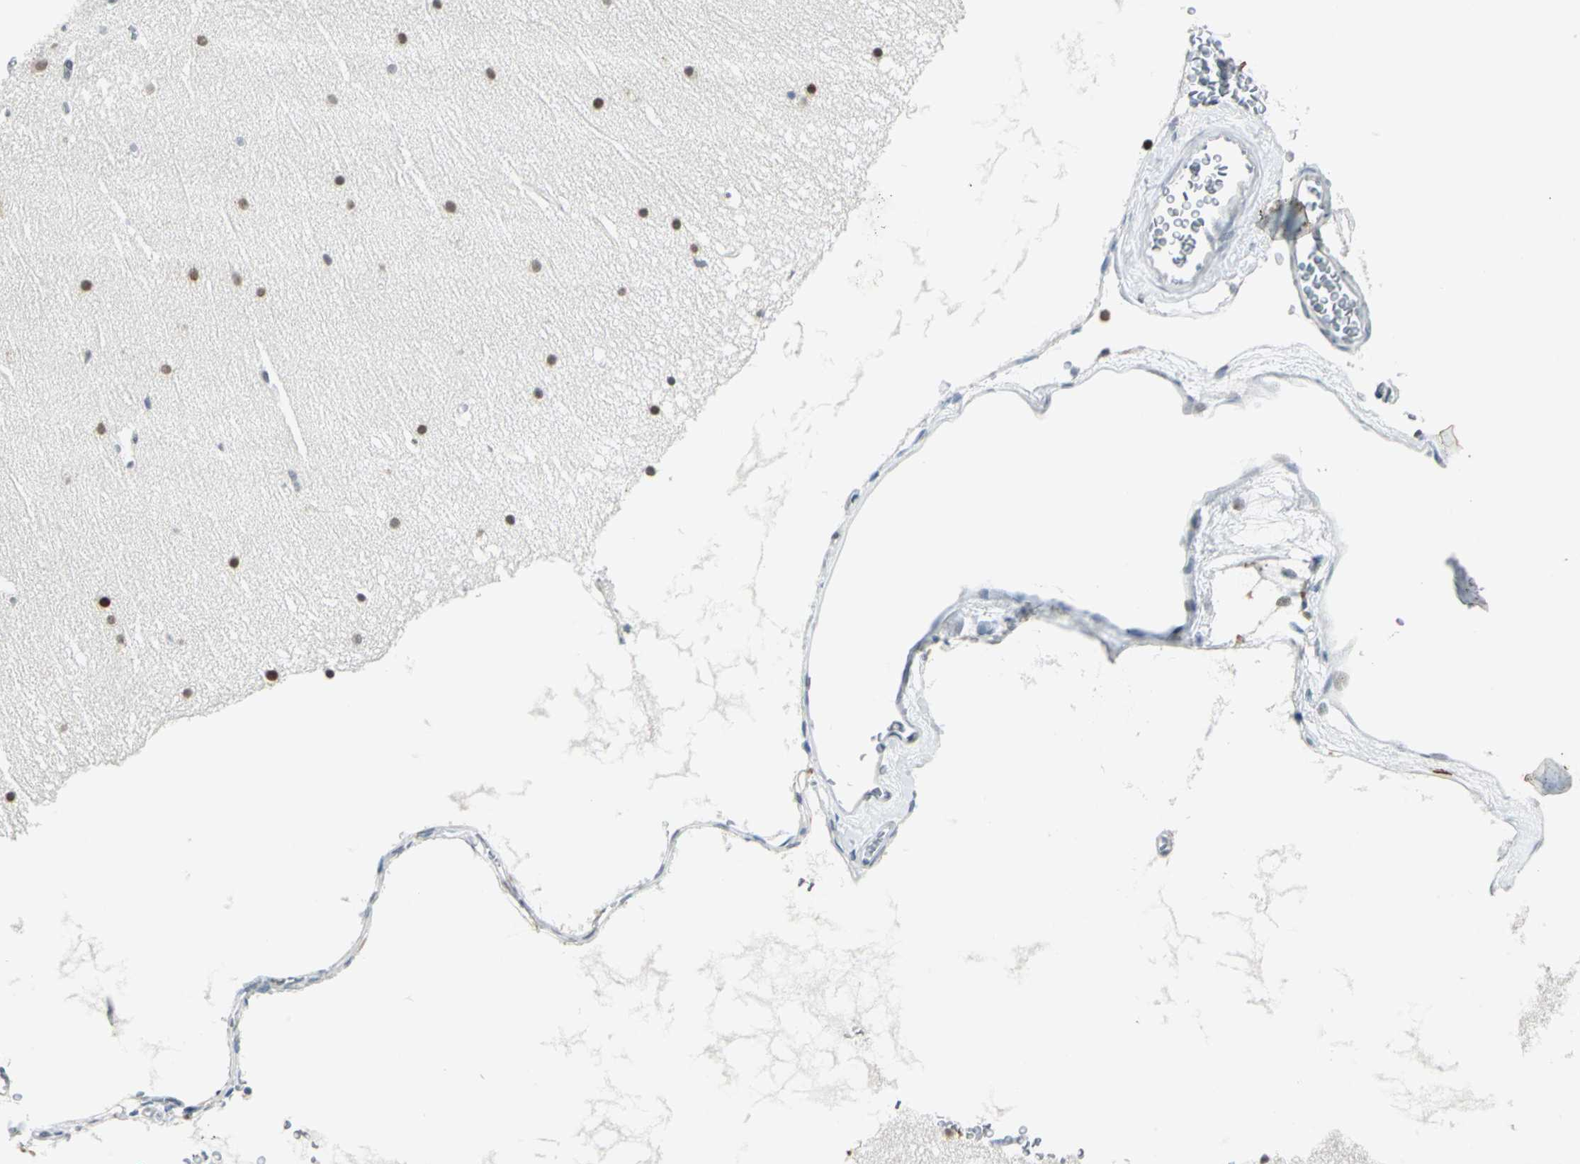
{"staining": {"intensity": "weak", "quantity": "<25%", "location": "nuclear"}, "tissue": "cerebellum", "cell_type": "Cells in granular layer", "image_type": "normal", "snomed": [{"axis": "morphology", "description": "Normal tissue, NOS"}, {"axis": "topography", "description": "Cerebellum"}], "caption": "Immunohistochemistry of unremarkable human cerebellum shows no staining in cells in granular layer.", "gene": "MTMR10", "patient": {"sex": "female", "age": 19}}